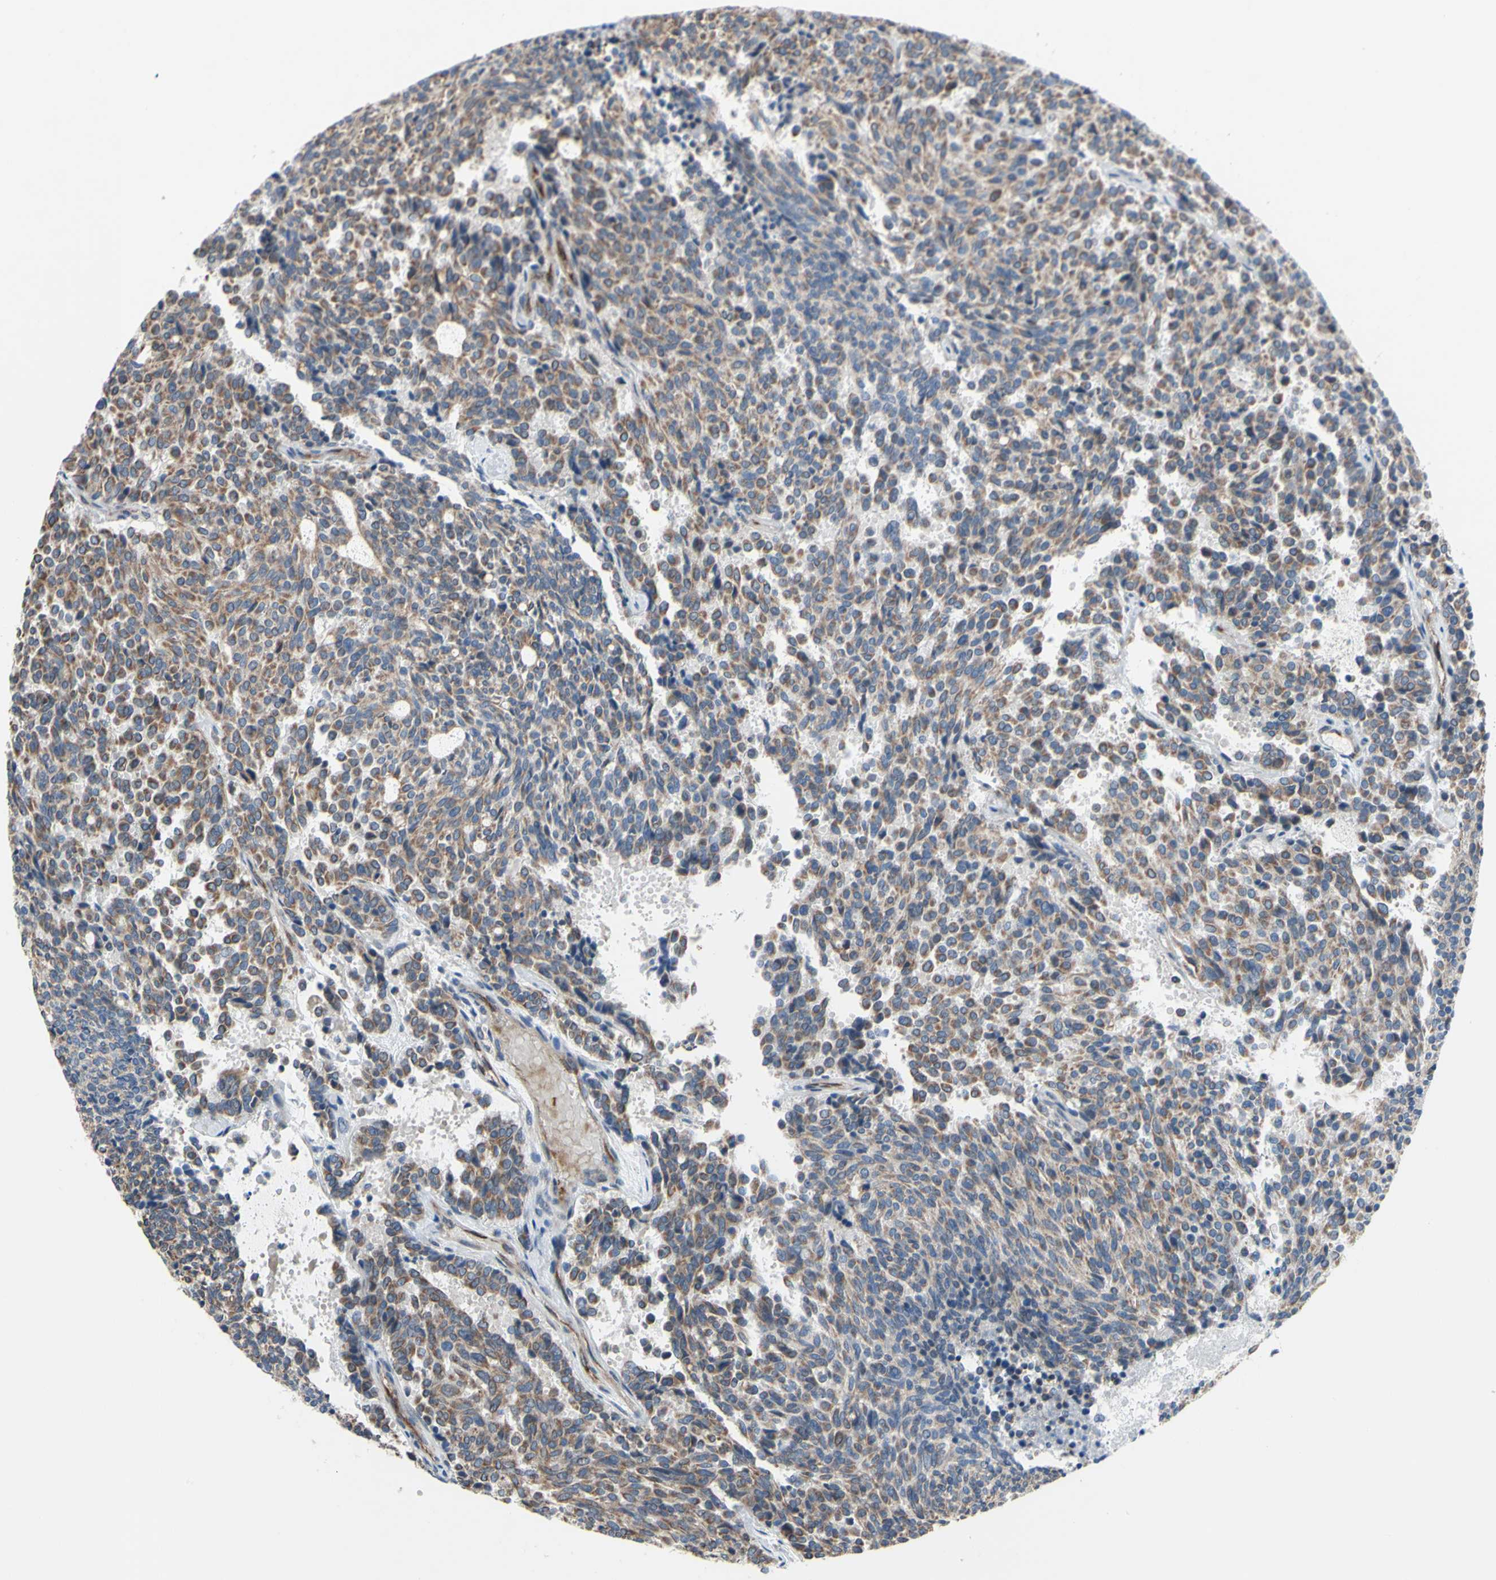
{"staining": {"intensity": "moderate", "quantity": ">75%", "location": "cytoplasmic/membranous"}, "tissue": "carcinoid", "cell_type": "Tumor cells", "image_type": "cancer", "snomed": [{"axis": "morphology", "description": "Carcinoid, malignant, NOS"}, {"axis": "topography", "description": "Pancreas"}], "caption": "Carcinoid stained with a protein marker reveals moderate staining in tumor cells.", "gene": "GRAMD2B", "patient": {"sex": "female", "age": 54}}